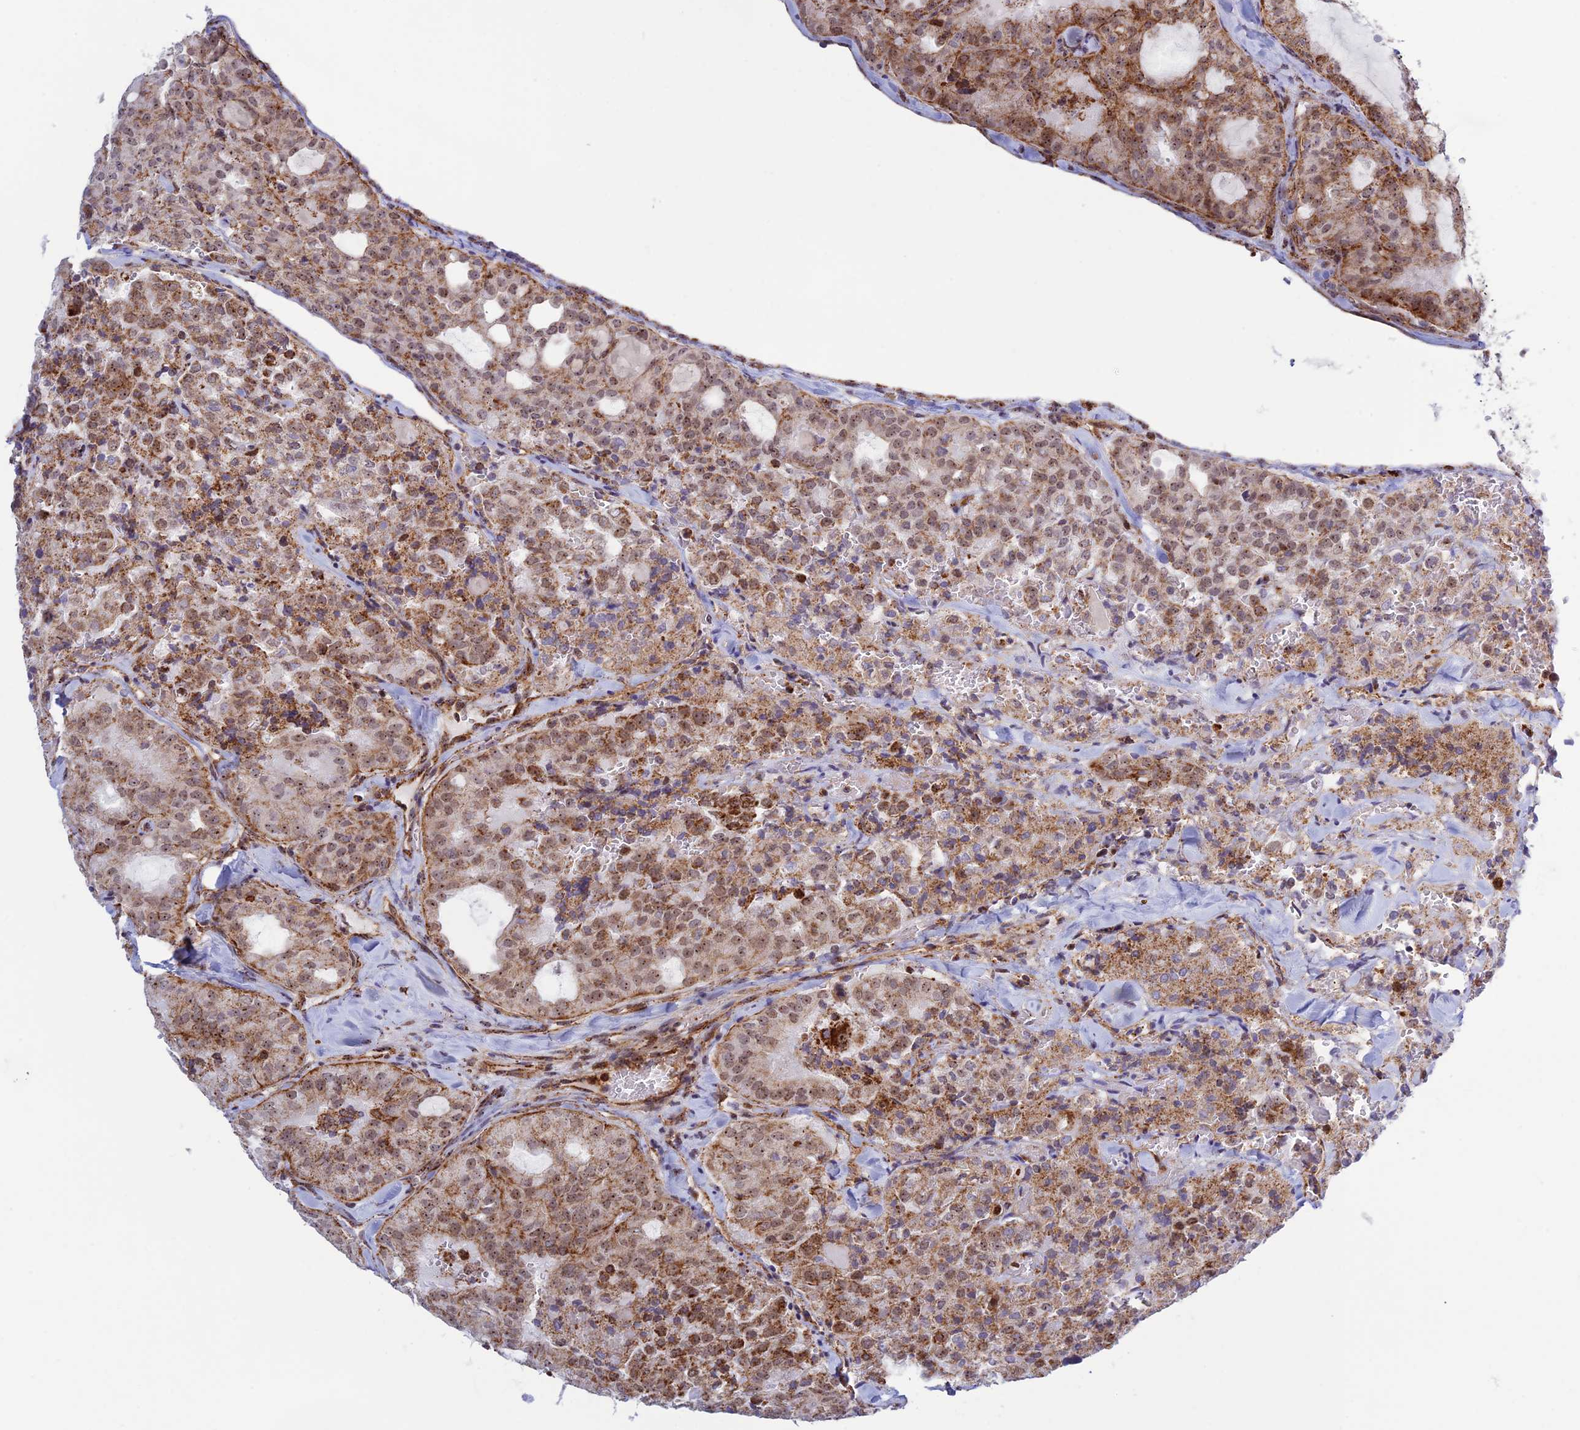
{"staining": {"intensity": "moderate", "quantity": ">75%", "location": "cytoplasmic/membranous"}, "tissue": "thyroid cancer", "cell_type": "Tumor cells", "image_type": "cancer", "snomed": [{"axis": "morphology", "description": "Follicular adenoma carcinoma, NOS"}, {"axis": "topography", "description": "Thyroid gland"}], "caption": "A brown stain shows moderate cytoplasmic/membranous expression of a protein in thyroid cancer tumor cells. (Stains: DAB in brown, nuclei in blue, Microscopy: brightfield microscopy at high magnification).", "gene": "POLR1G", "patient": {"sex": "male", "age": 75}}